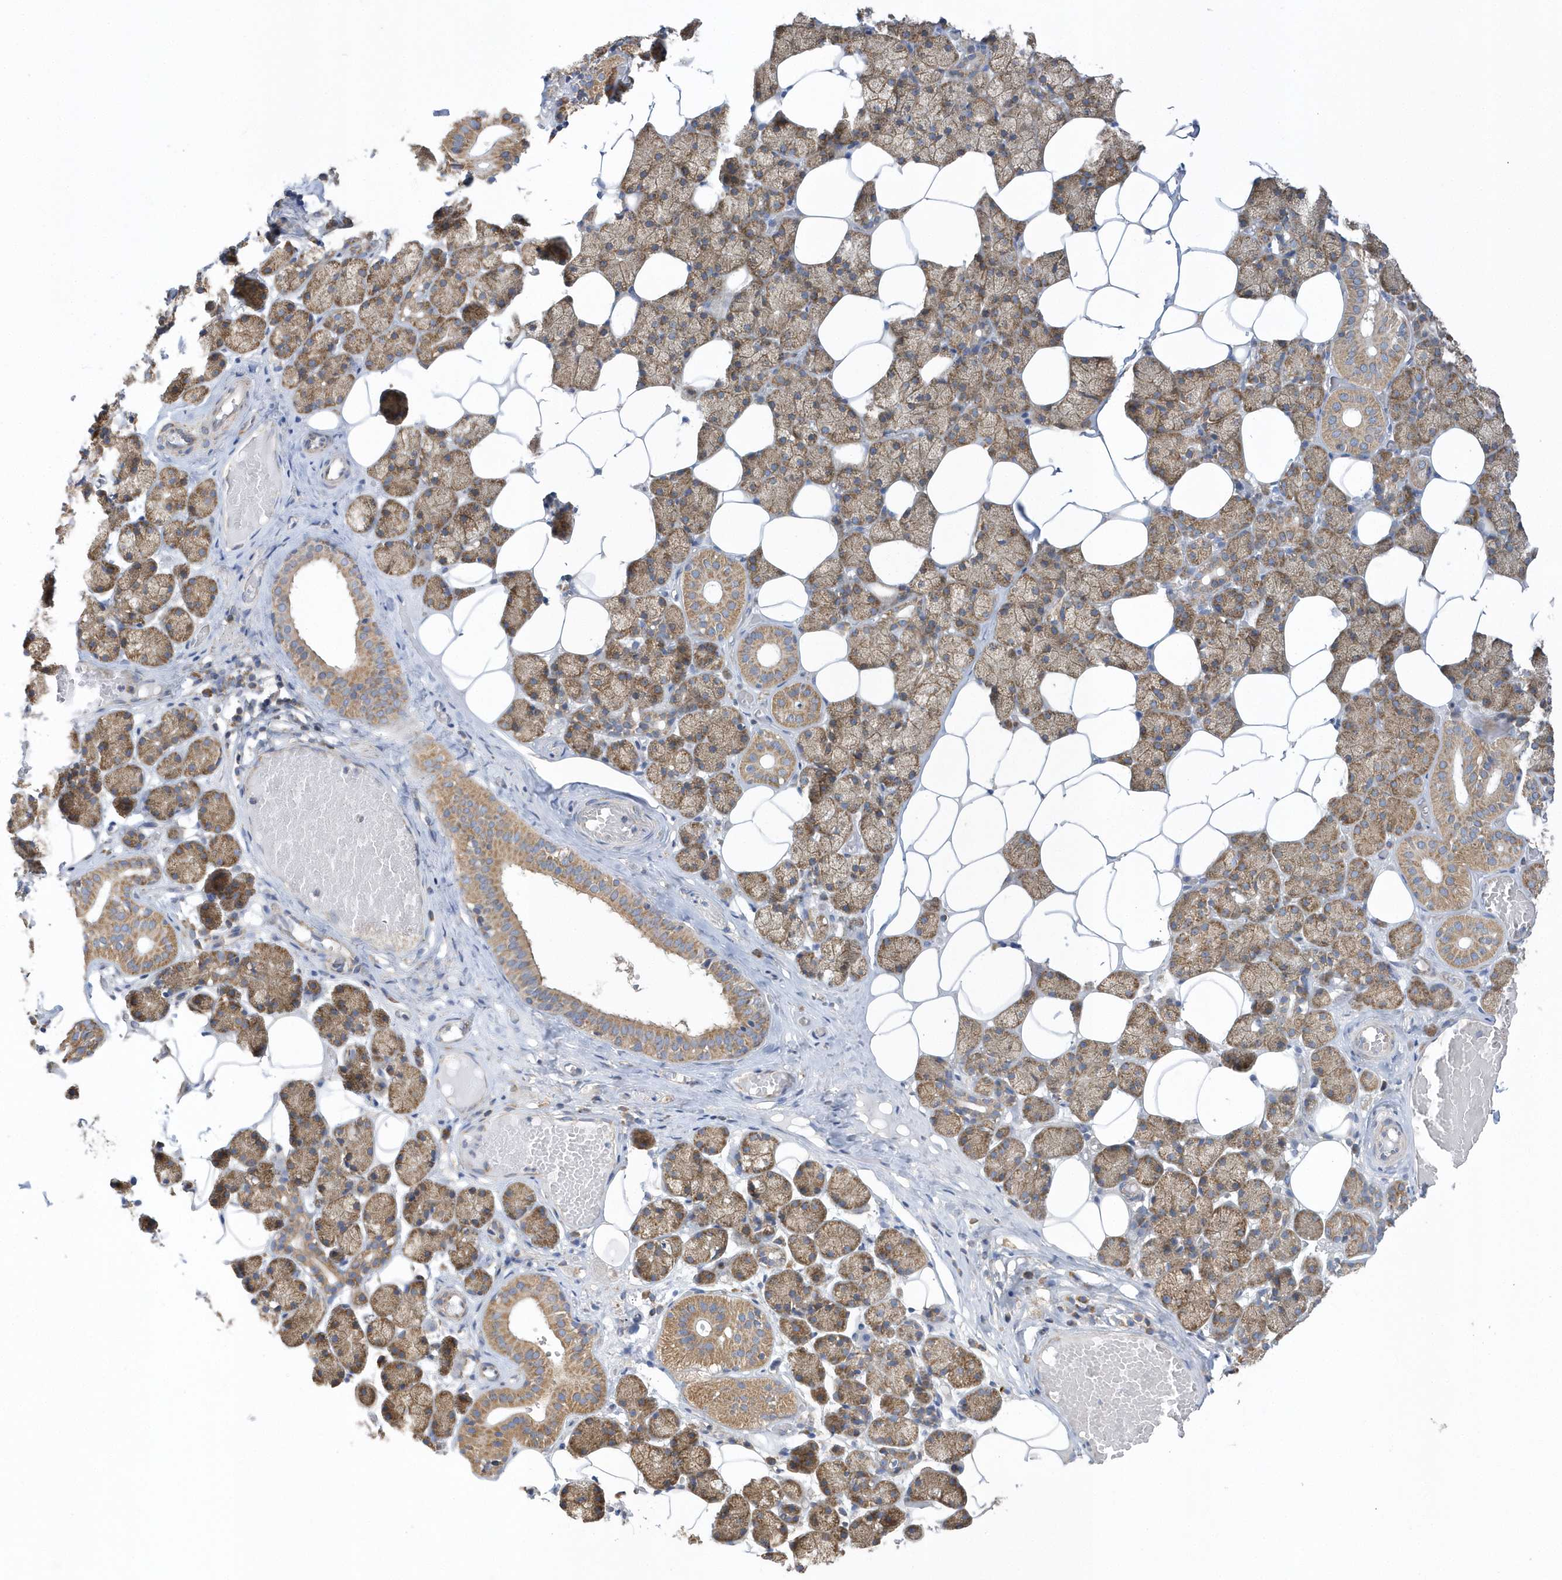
{"staining": {"intensity": "moderate", "quantity": ">75%", "location": "cytoplasmic/membranous"}, "tissue": "salivary gland", "cell_type": "Glandular cells", "image_type": "normal", "snomed": [{"axis": "morphology", "description": "Normal tissue, NOS"}, {"axis": "topography", "description": "Salivary gland"}], "caption": "A brown stain shows moderate cytoplasmic/membranous positivity of a protein in glandular cells of unremarkable human salivary gland. Using DAB (3,3'-diaminobenzidine) (brown) and hematoxylin (blue) stains, captured at high magnification using brightfield microscopy.", "gene": "SPATA5", "patient": {"sex": "female", "age": 33}}